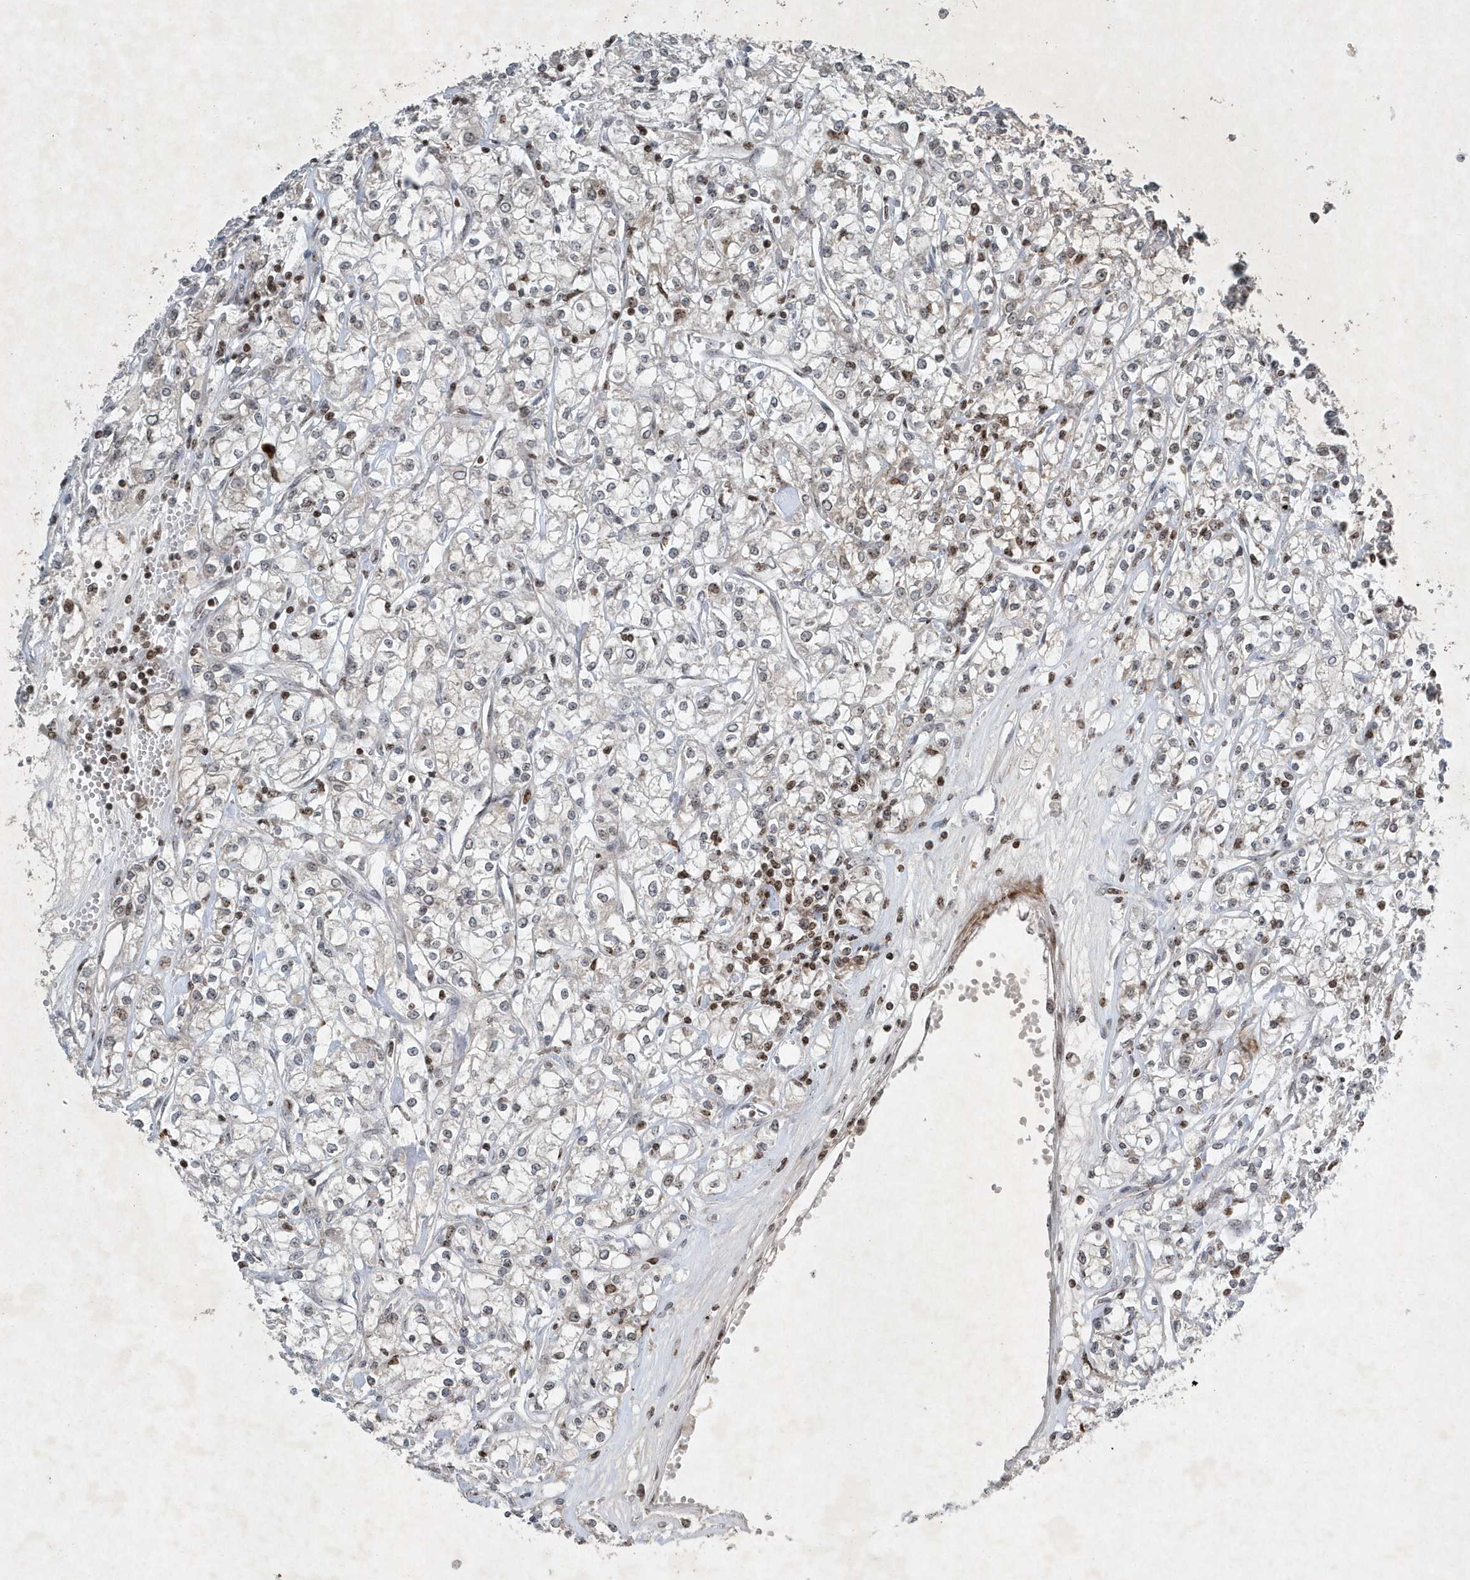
{"staining": {"intensity": "negative", "quantity": "none", "location": "none"}, "tissue": "renal cancer", "cell_type": "Tumor cells", "image_type": "cancer", "snomed": [{"axis": "morphology", "description": "Adenocarcinoma, NOS"}, {"axis": "topography", "description": "Kidney"}], "caption": "Human renal cancer stained for a protein using IHC exhibits no staining in tumor cells.", "gene": "QTRT2", "patient": {"sex": "female", "age": 59}}